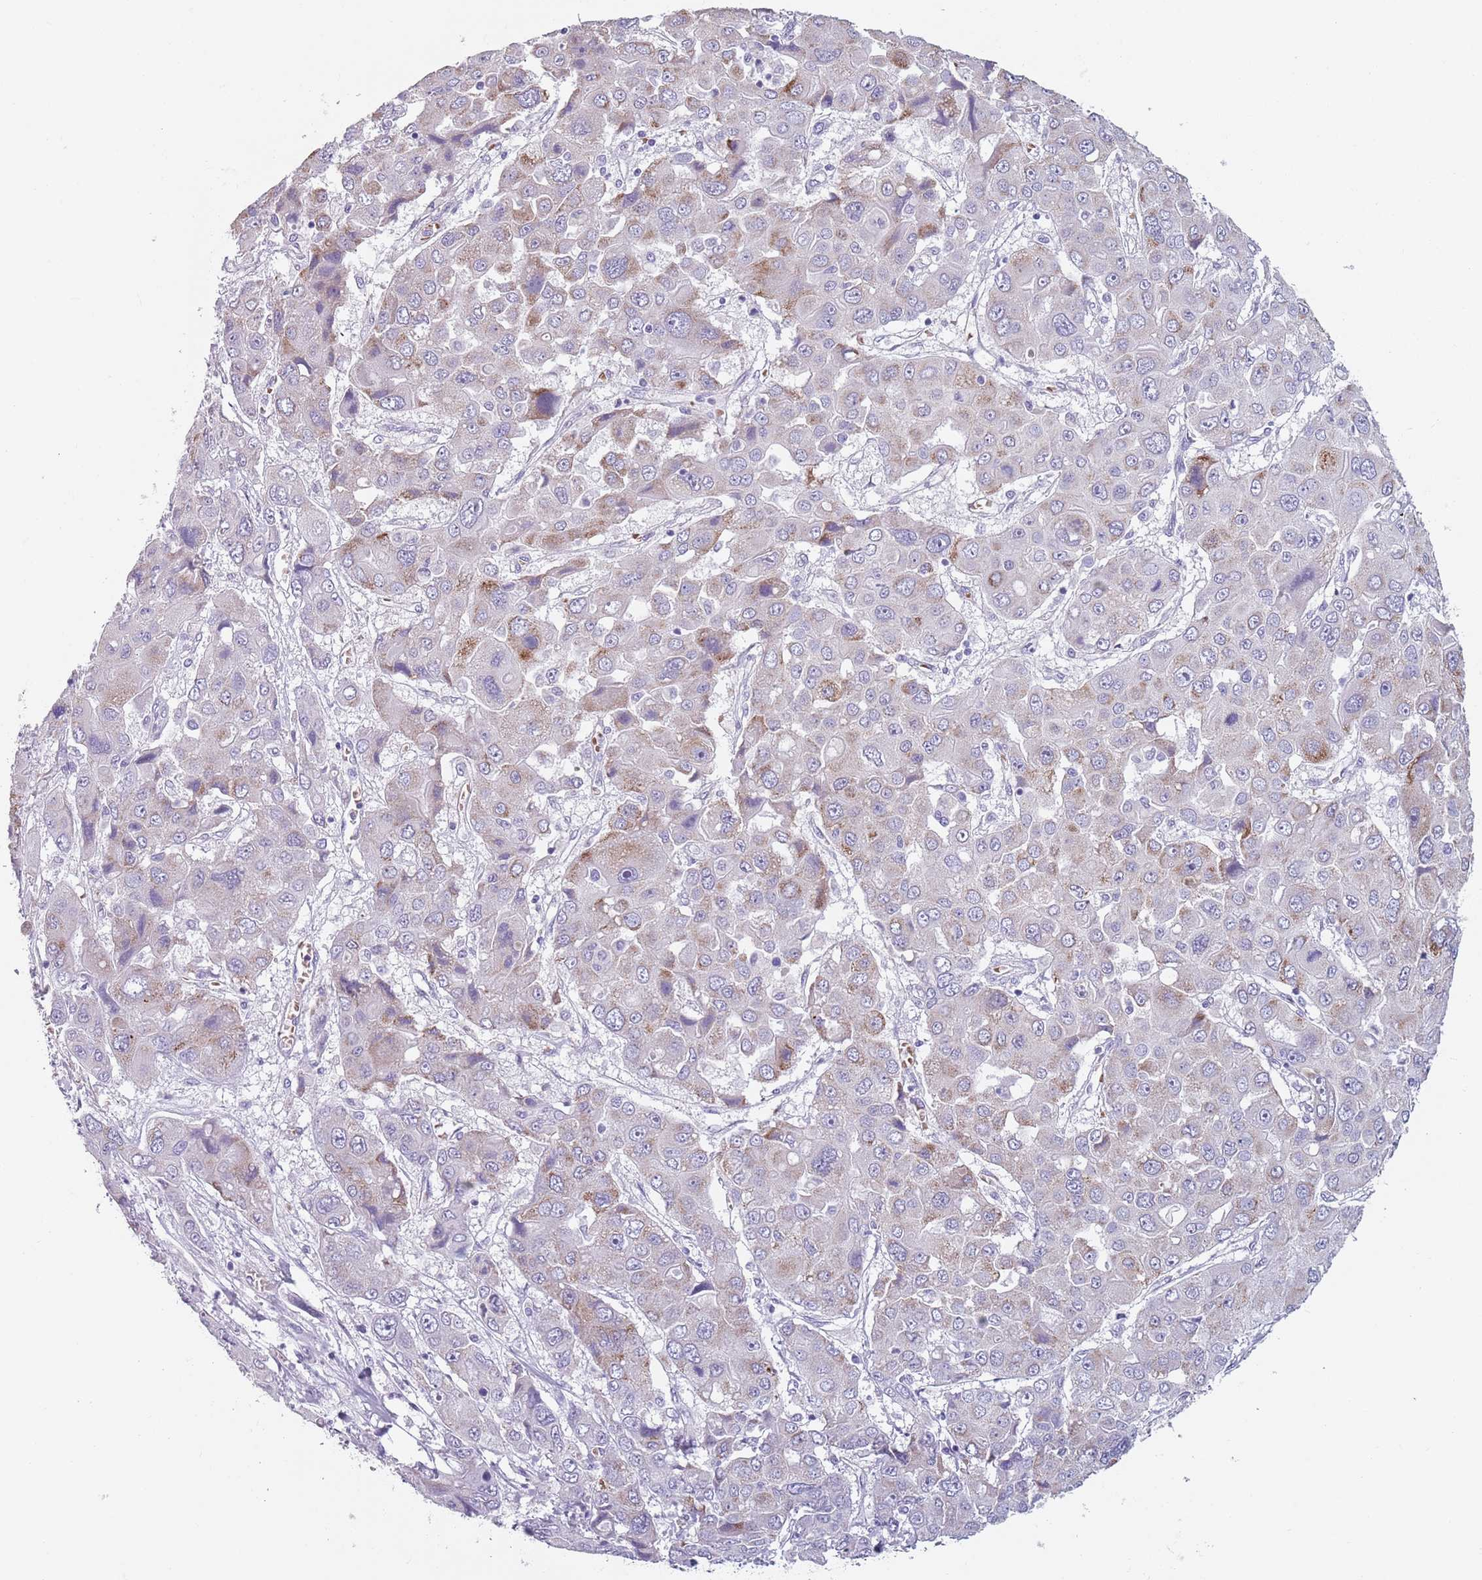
{"staining": {"intensity": "moderate", "quantity": "<25%", "location": "cytoplasmic/membranous"}, "tissue": "liver cancer", "cell_type": "Tumor cells", "image_type": "cancer", "snomed": [{"axis": "morphology", "description": "Cholangiocarcinoma"}, {"axis": "topography", "description": "Liver"}], "caption": "Tumor cells exhibit moderate cytoplasmic/membranous expression in about <25% of cells in liver cancer (cholangiocarcinoma).", "gene": "SPESP1", "patient": {"sex": "male", "age": 67}}